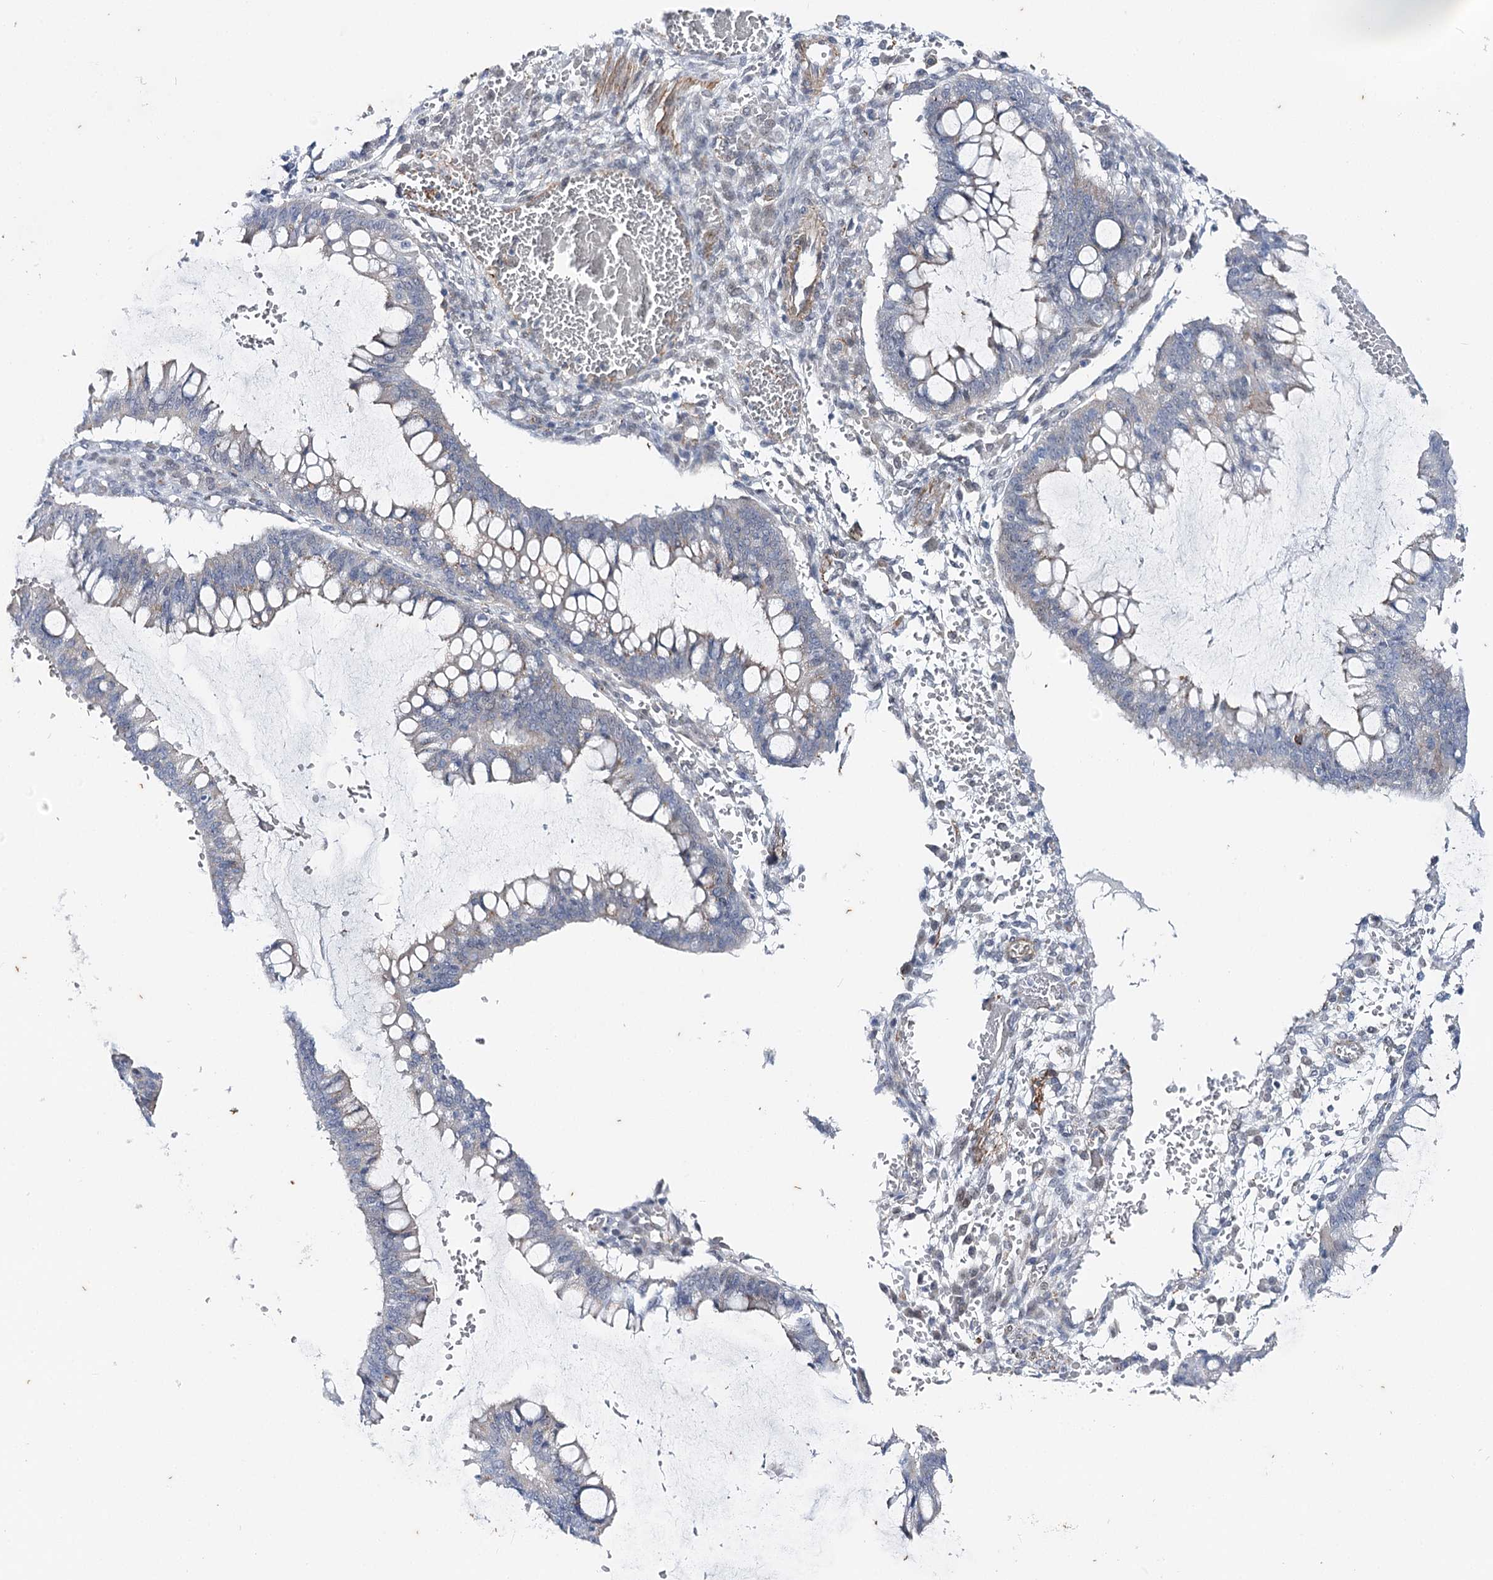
{"staining": {"intensity": "negative", "quantity": "none", "location": "none"}, "tissue": "ovarian cancer", "cell_type": "Tumor cells", "image_type": "cancer", "snomed": [{"axis": "morphology", "description": "Cystadenocarcinoma, mucinous, NOS"}, {"axis": "topography", "description": "Ovary"}], "caption": "An immunohistochemistry image of ovarian mucinous cystadenocarcinoma is shown. There is no staining in tumor cells of ovarian mucinous cystadenocarcinoma. Nuclei are stained in blue.", "gene": "AGXT2", "patient": {"sex": "female", "age": 73}}